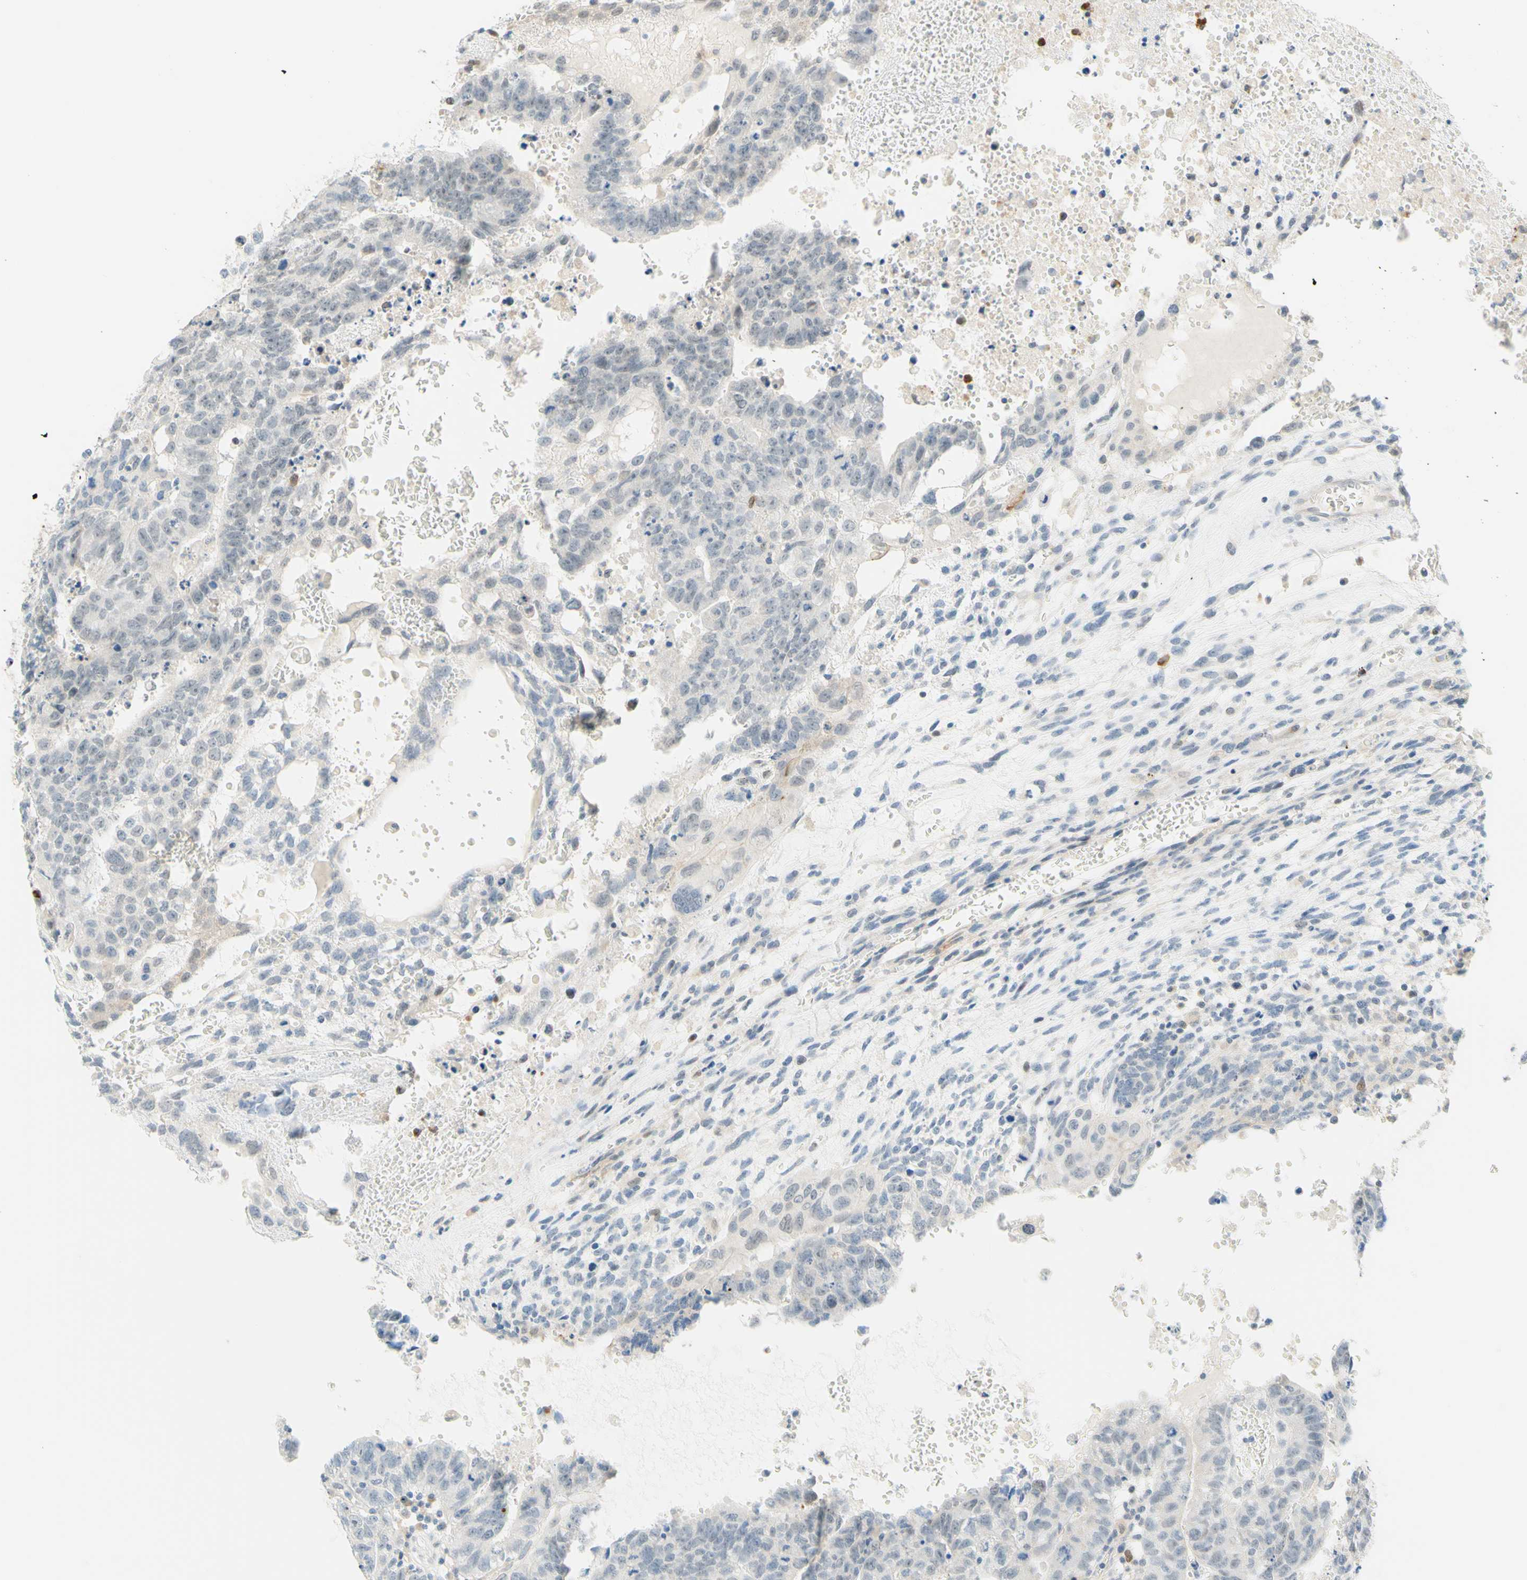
{"staining": {"intensity": "negative", "quantity": "none", "location": "none"}, "tissue": "testis cancer", "cell_type": "Tumor cells", "image_type": "cancer", "snomed": [{"axis": "morphology", "description": "Seminoma, NOS"}, {"axis": "morphology", "description": "Carcinoma, Embryonal, NOS"}, {"axis": "topography", "description": "Testis"}], "caption": "Tumor cells are negative for brown protein staining in testis embryonal carcinoma. Brightfield microscopy of immunohistochemistry (IHC) stained with DAB (brown) and hematoxylin (blue), captured at high magnification.", "gene": "TREM2", "patient": {"sex": "male", "age": 52}}